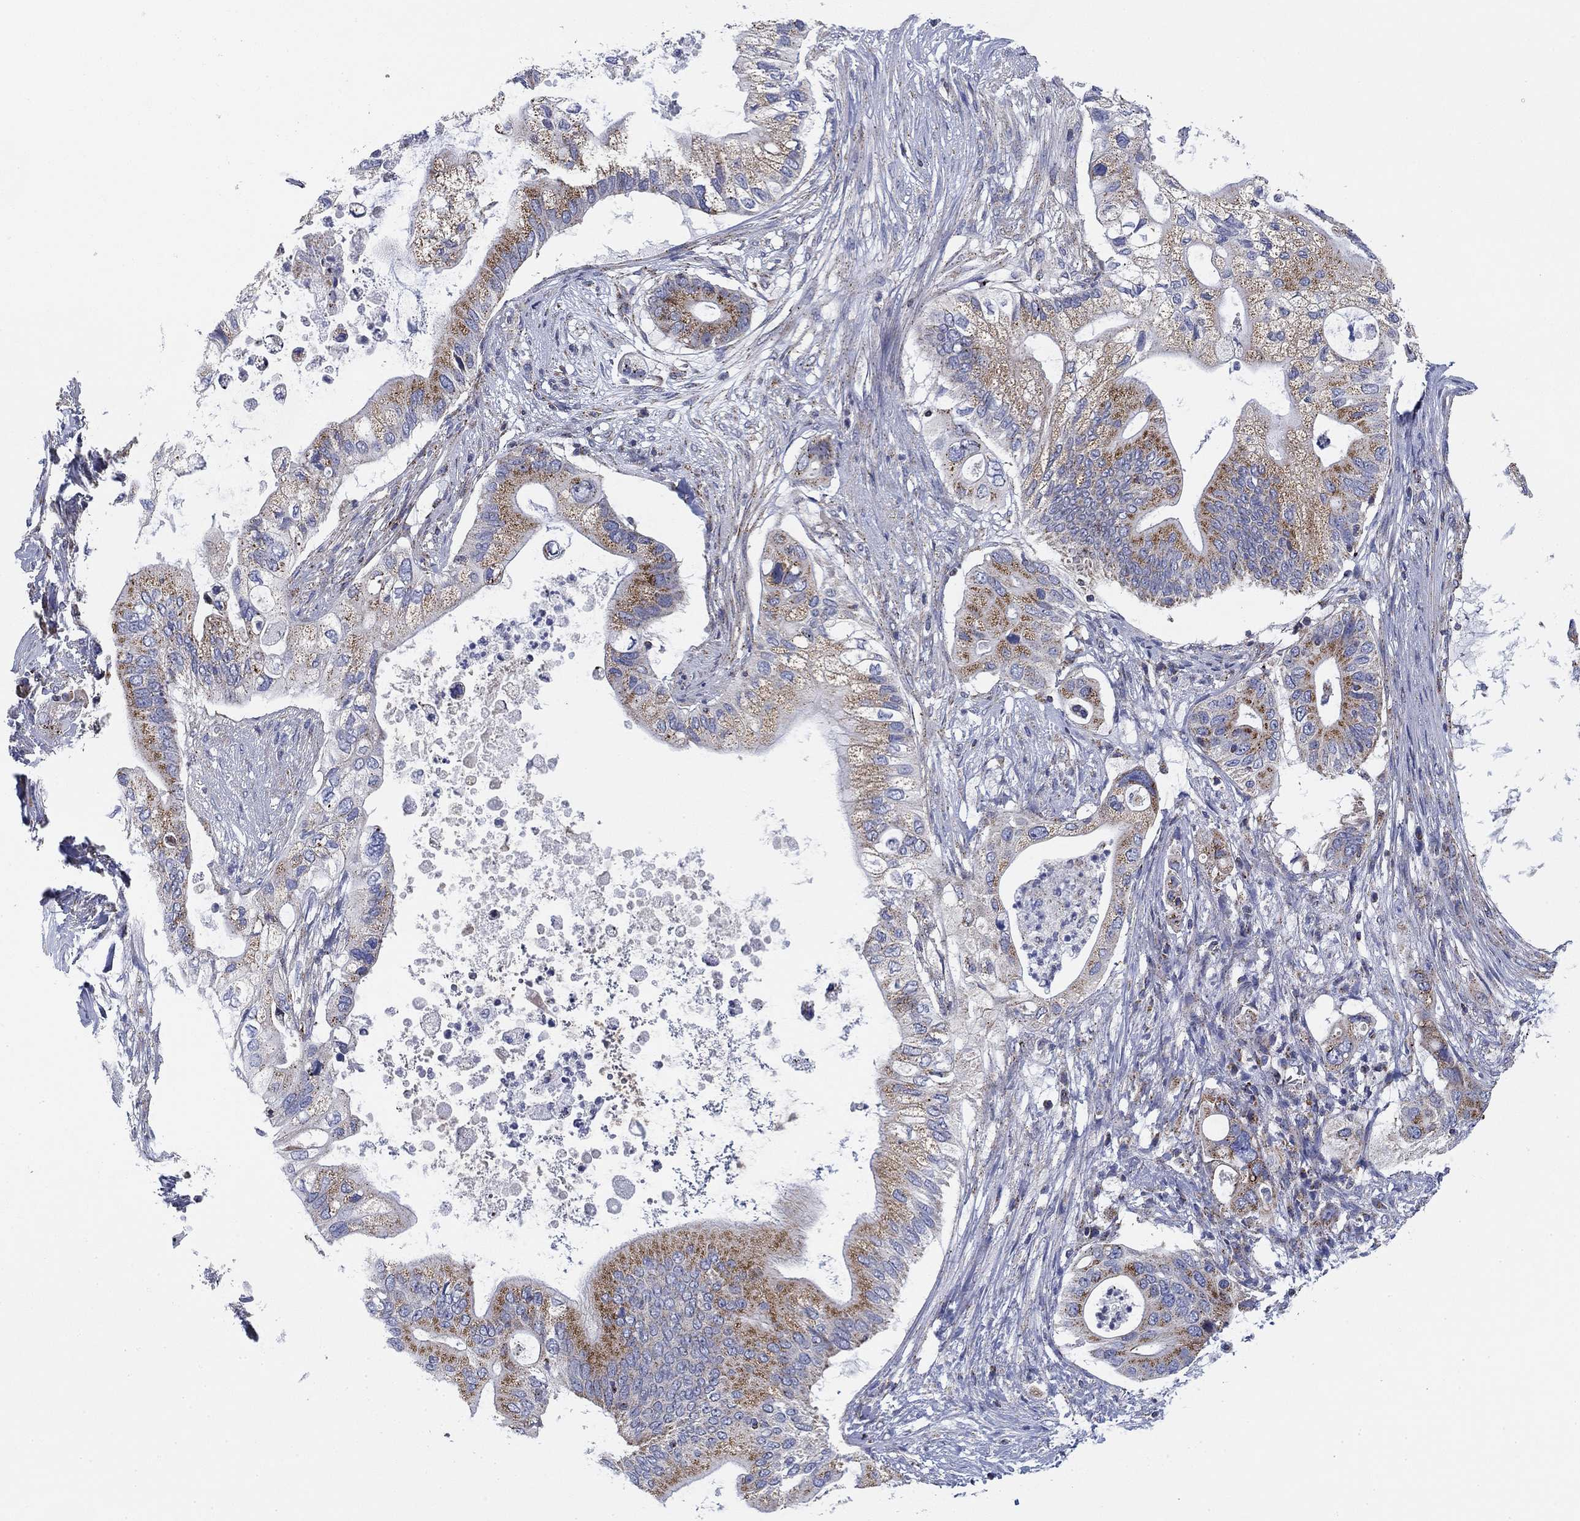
{"staining": {"intensity": "moderate", "quantity": "25%-75%", "location": "cytoplasmic/membranous"}, "tissue": "pancreatic cancer", "cell_type": "Tumor cells", "image_type": "cancer", "snomed": [{"axis": "morphology", "description": "Adenocarcinoma, NOS"}, {"axis": "topography", "description": "Pancreas"}], "caption": "An image of human pancreatic cancer (adenocarcinoma) stained for a protein displays moderate cytoplasmic/membranous brown staining in tumor cells.", "gene": "NACAD", "patient": {"sex": "female", "age": 72}}